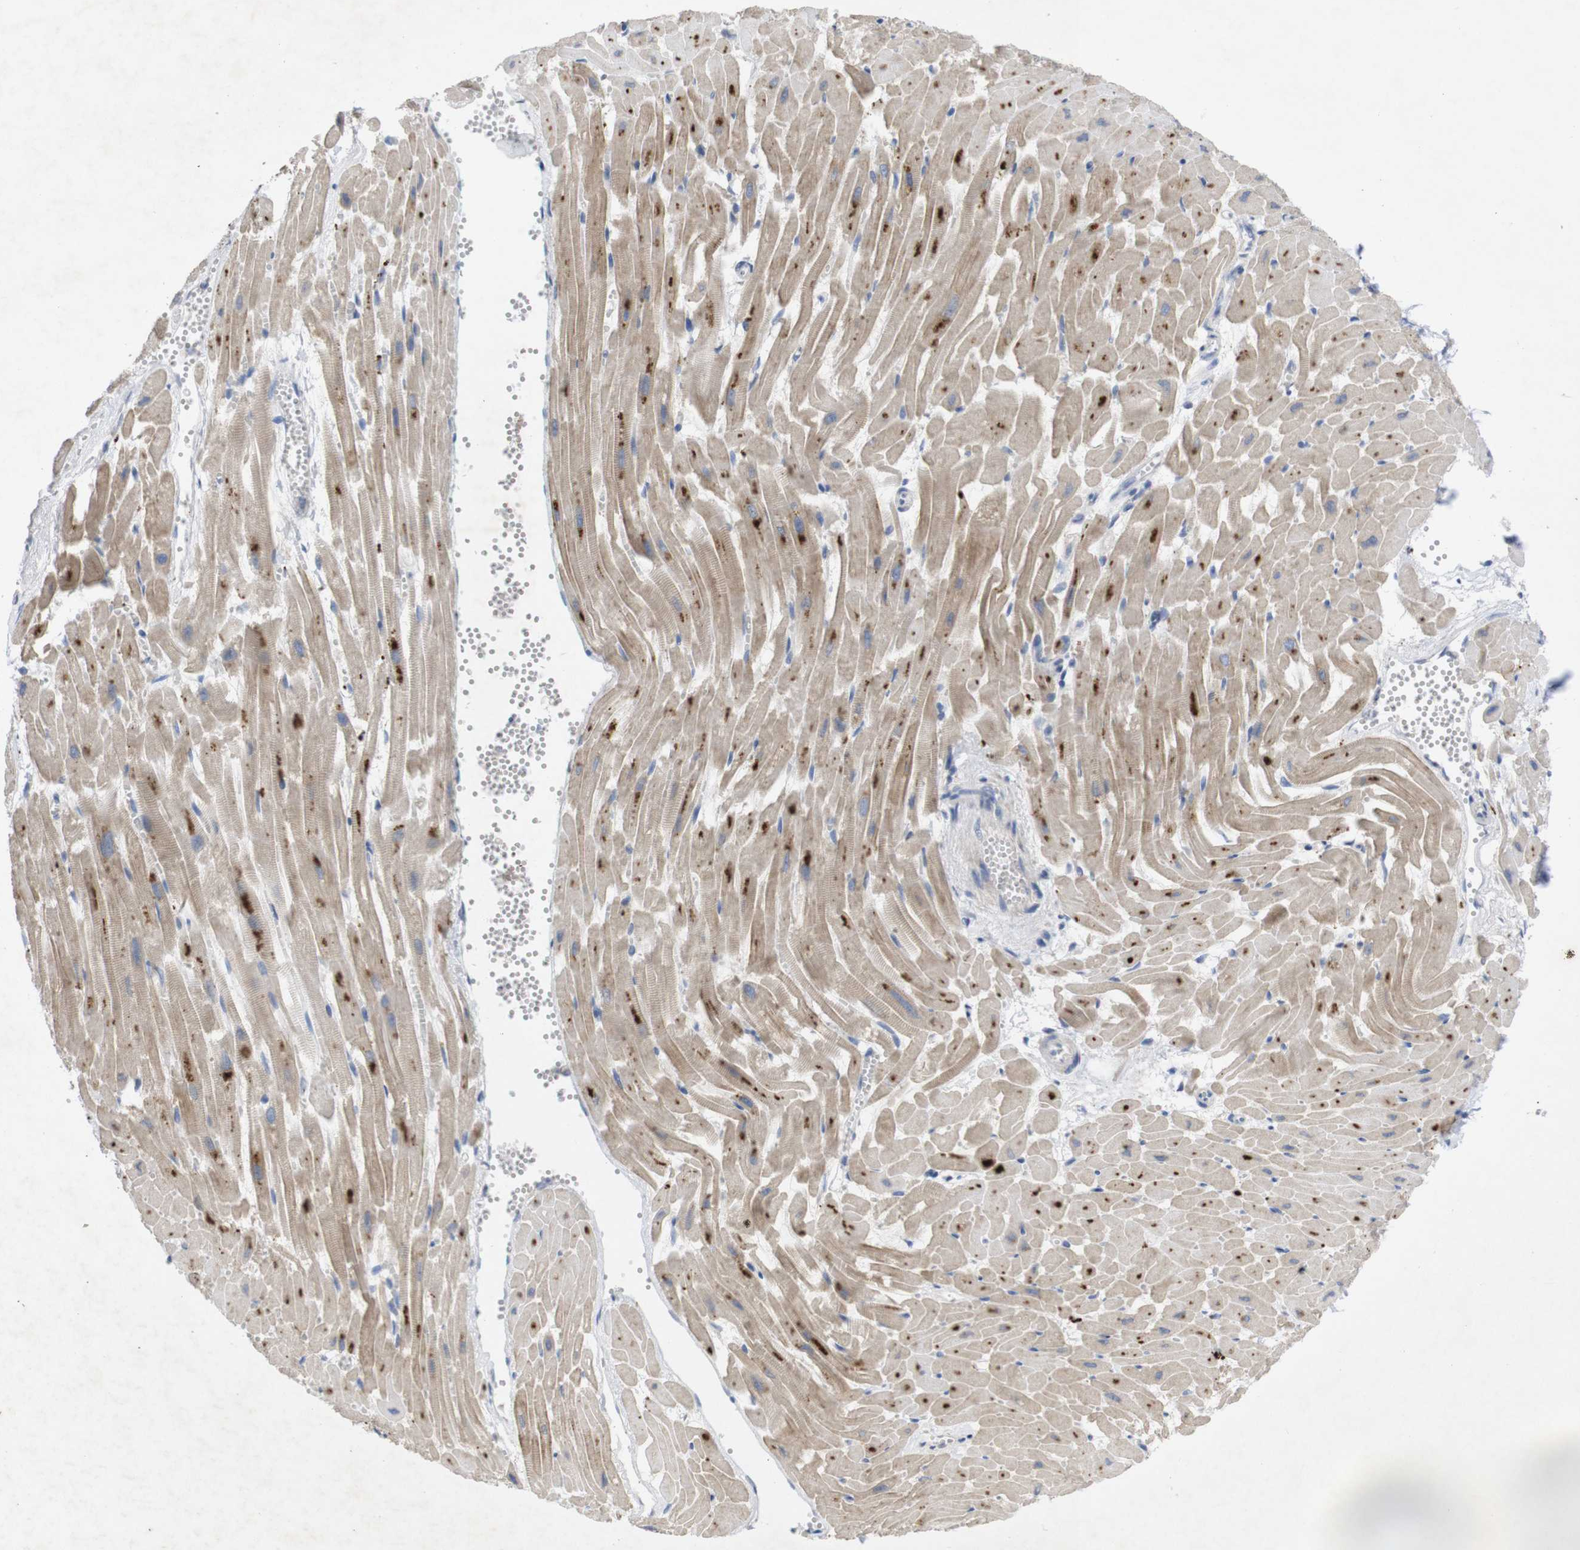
{"staining": {"intensity": "moderate", "quantity": ">75%", "location": "cytoplasmic/membranous"}, "tissue": "heart muscle", "cell_type": "Cardiomyocytes", "image_type": "normal", "snomed": [{"axis": "morphology", "description": "Normal tissue, NOS"}, {"axis": "topography", "description": "Heart"}], "caption": "IHC image of unremarkable heart muscle: heart muscle stained using immunohistochemistry (IHC) shows medium levels of moderate protein expression localized specifically in the cytoplasmic/membranous of cardiomyocytes, appearing as a cytoplasmic/membranous brown color.", "gene": "BCAR3", "patient": {"sex": "female", "age": 19}}